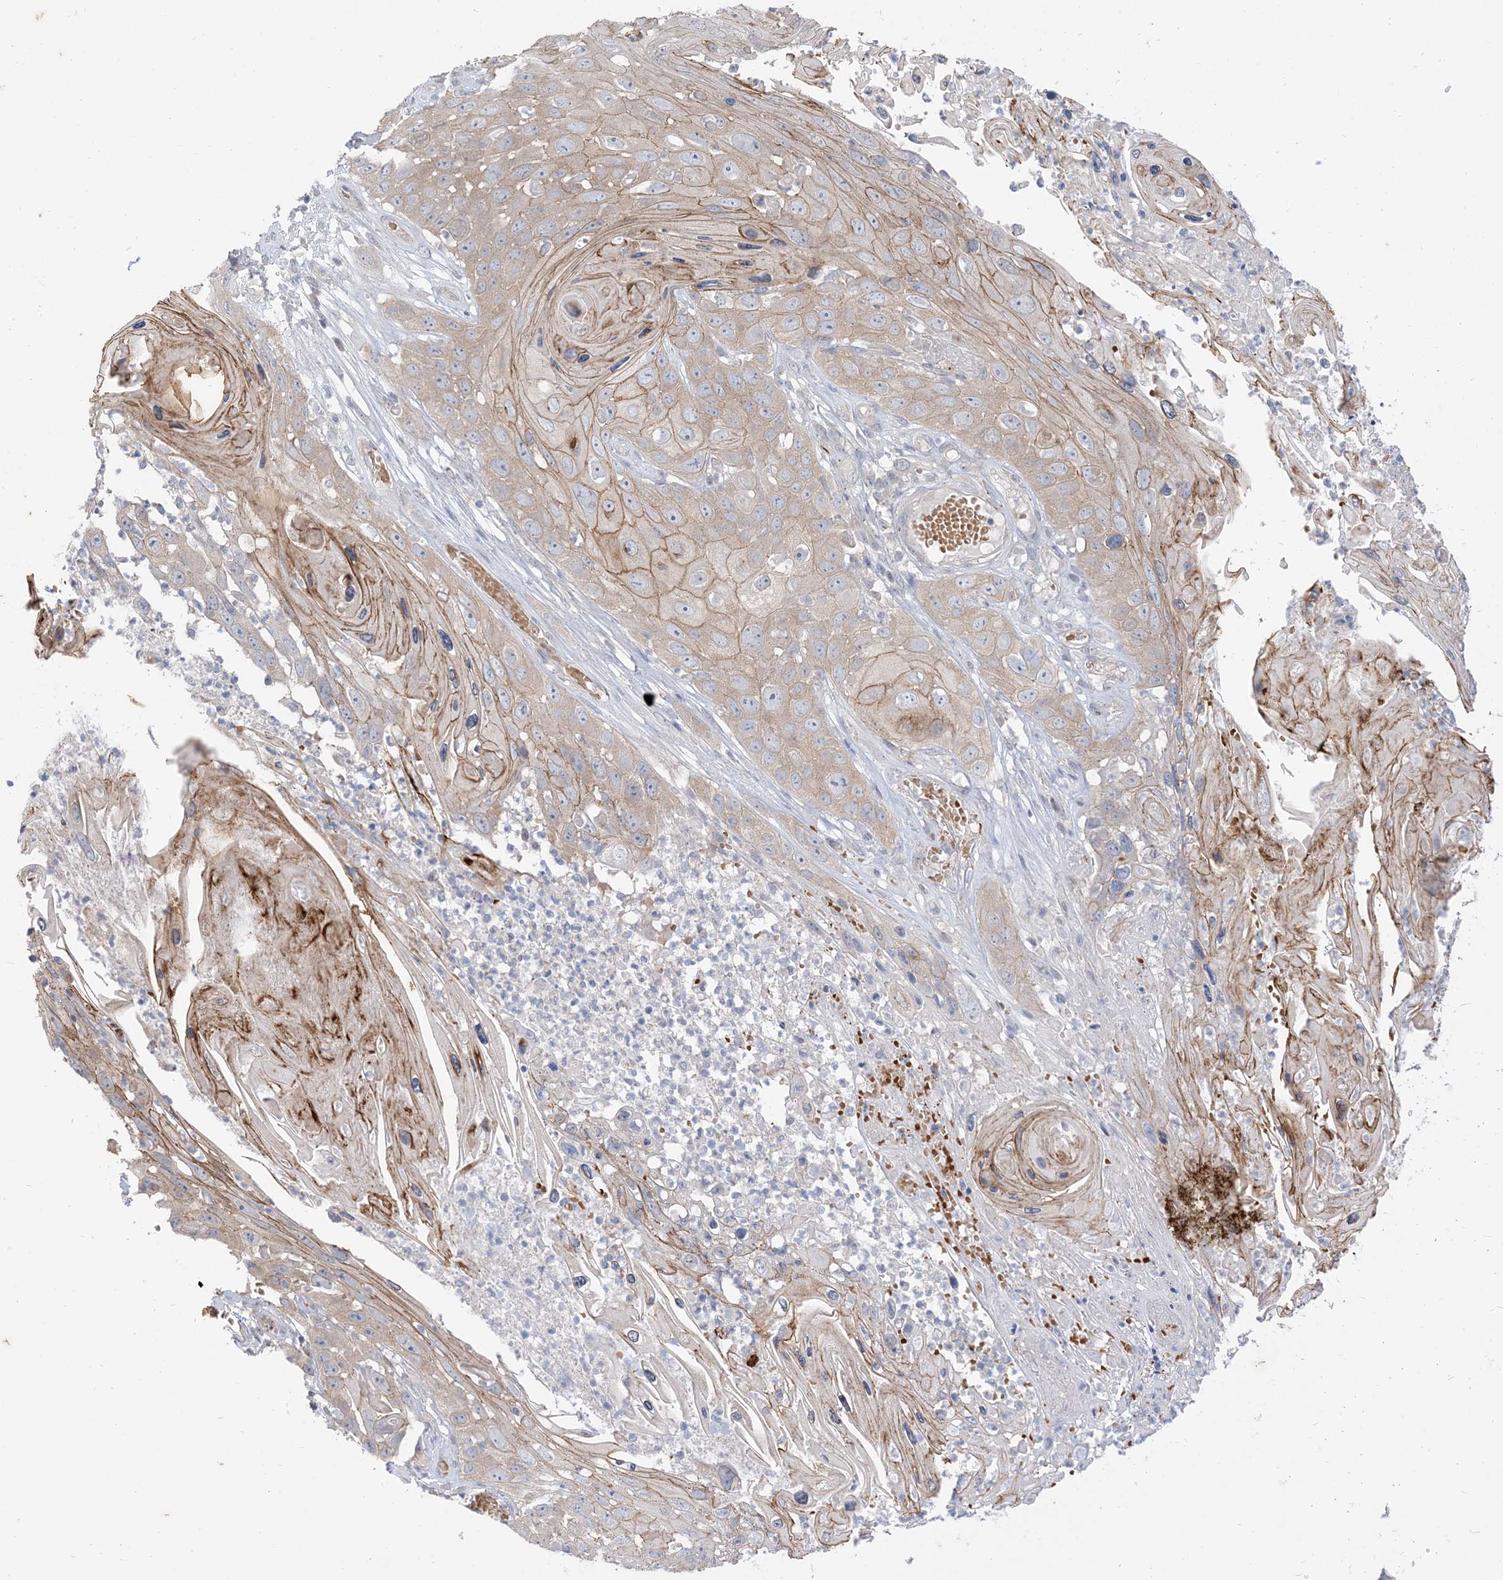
{"staining": {"intensity": "moderate", "quantity": "<25%", "location": "cytoplasmic/membranous"}, "tissue": "skin cancer", "cell_type": "Tumor cells", "image_type": "cancer", "snomed": [{"axis": "morphology", "description": "Squamous cell carcinoma, NOS"}, {"axis": "topography", "description": "Skin"}], "caption": "An immunohistochemistry image of neoplastic tissue is shown. Protein staining in brown labels moderate cytoplasmic/membranous positivity in skin cancer (squamous cell carcinoma) within tumor cells. The staining is performed using DAB brown chromogen to label protein expression. The nuclei are counter-stained blue using hematoxylin.", "gene": "RIN1", "patient": {"sex": "male", "age": 55}}